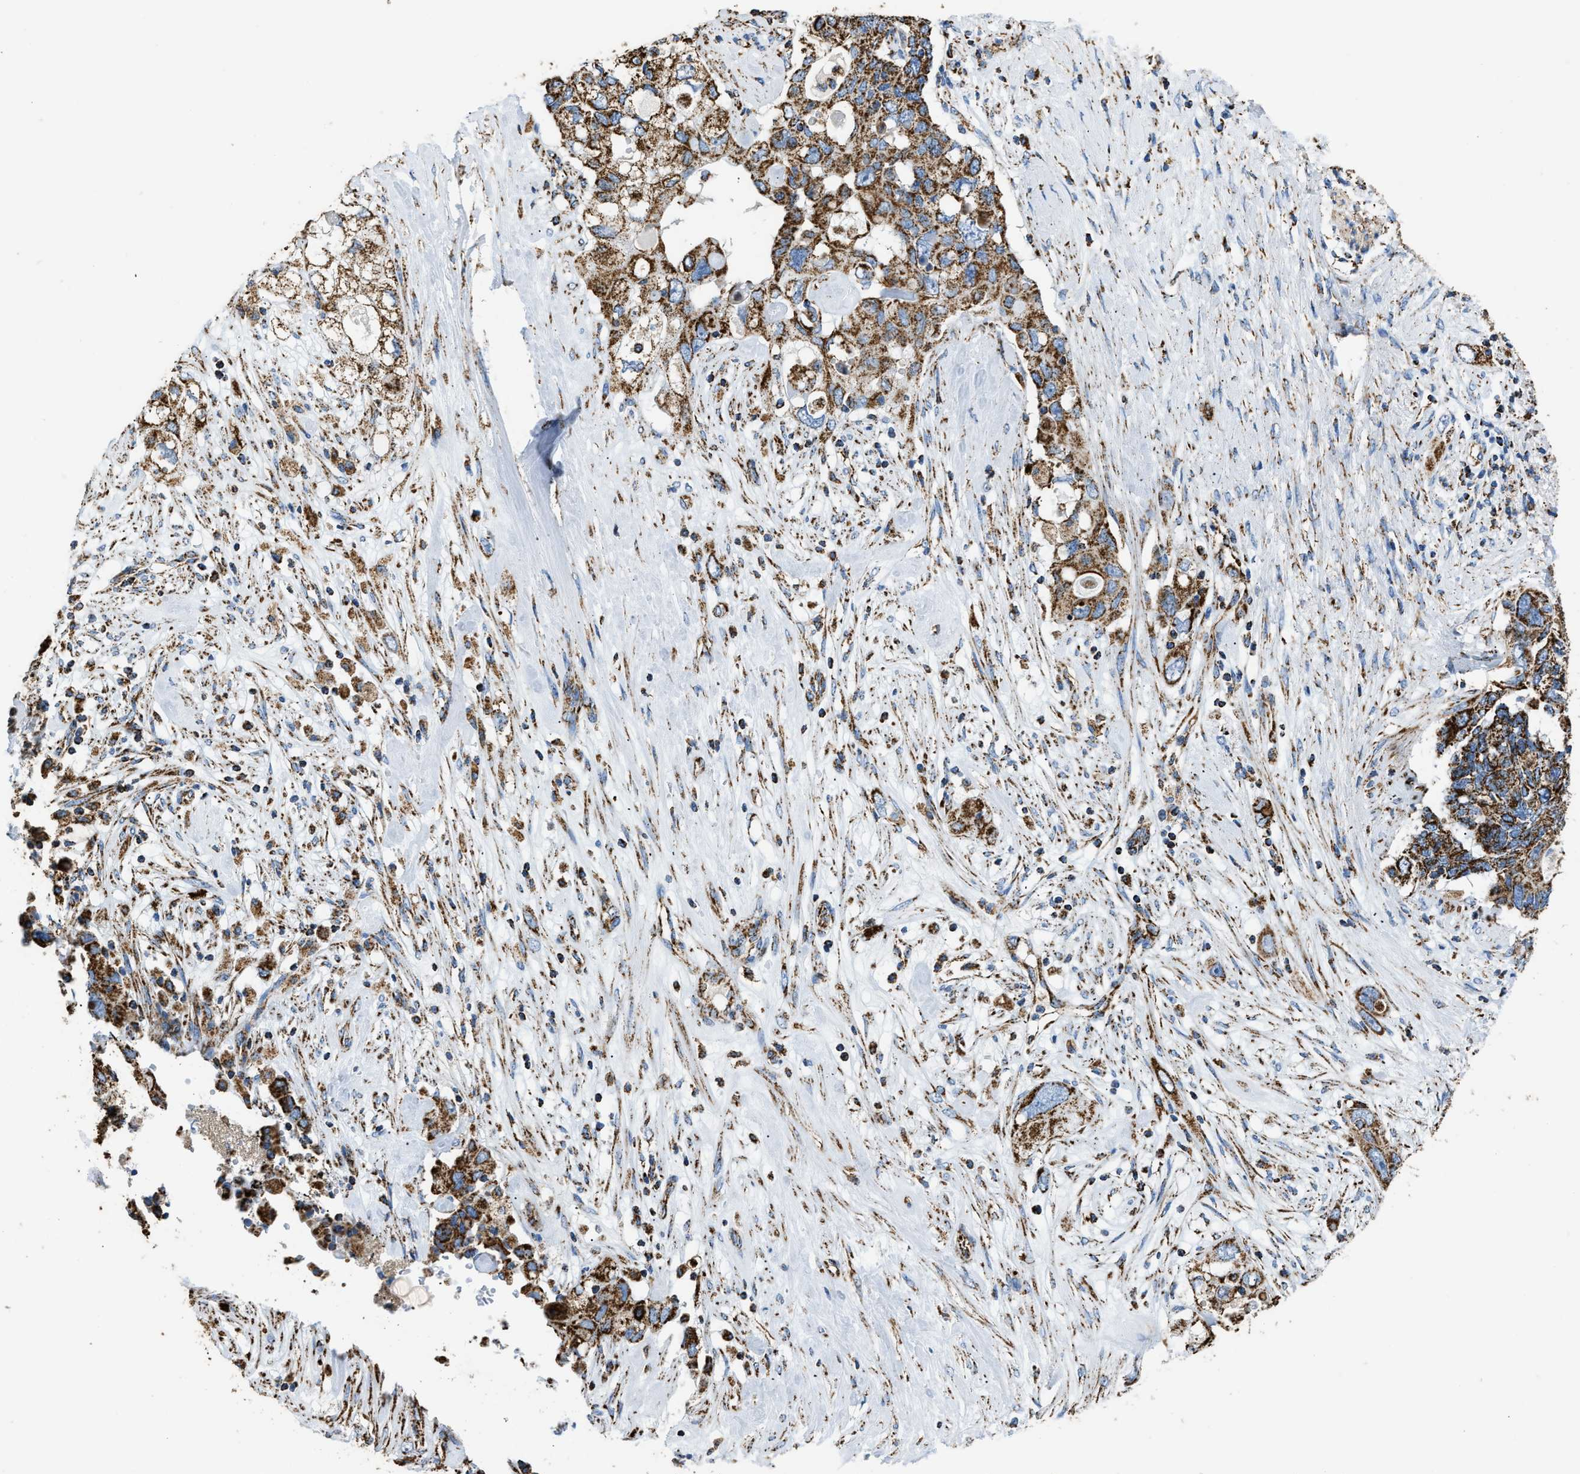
{"staining": {"intensity": "strong", "quantity": ">75%", "location": "cytoplasmic/membranous"}, "tissue": "pancreatic cancer", "cell_type": "Tumor cells", "image_type": "cancer", "snomed": [{"axis": "morphology", "description": "Adenocarcinoma, NOS"}, {"axis": "topography", "description": "Pancreas"}], "caption": "Human pancreatic adenocarcinoma stained for a protein (brown) displays strong cytoplasmic/membranous positive positivity in approximately >75% of tumor cells.", "gene": "IRX6", "patient": {"sex": "female", "age": 56}}